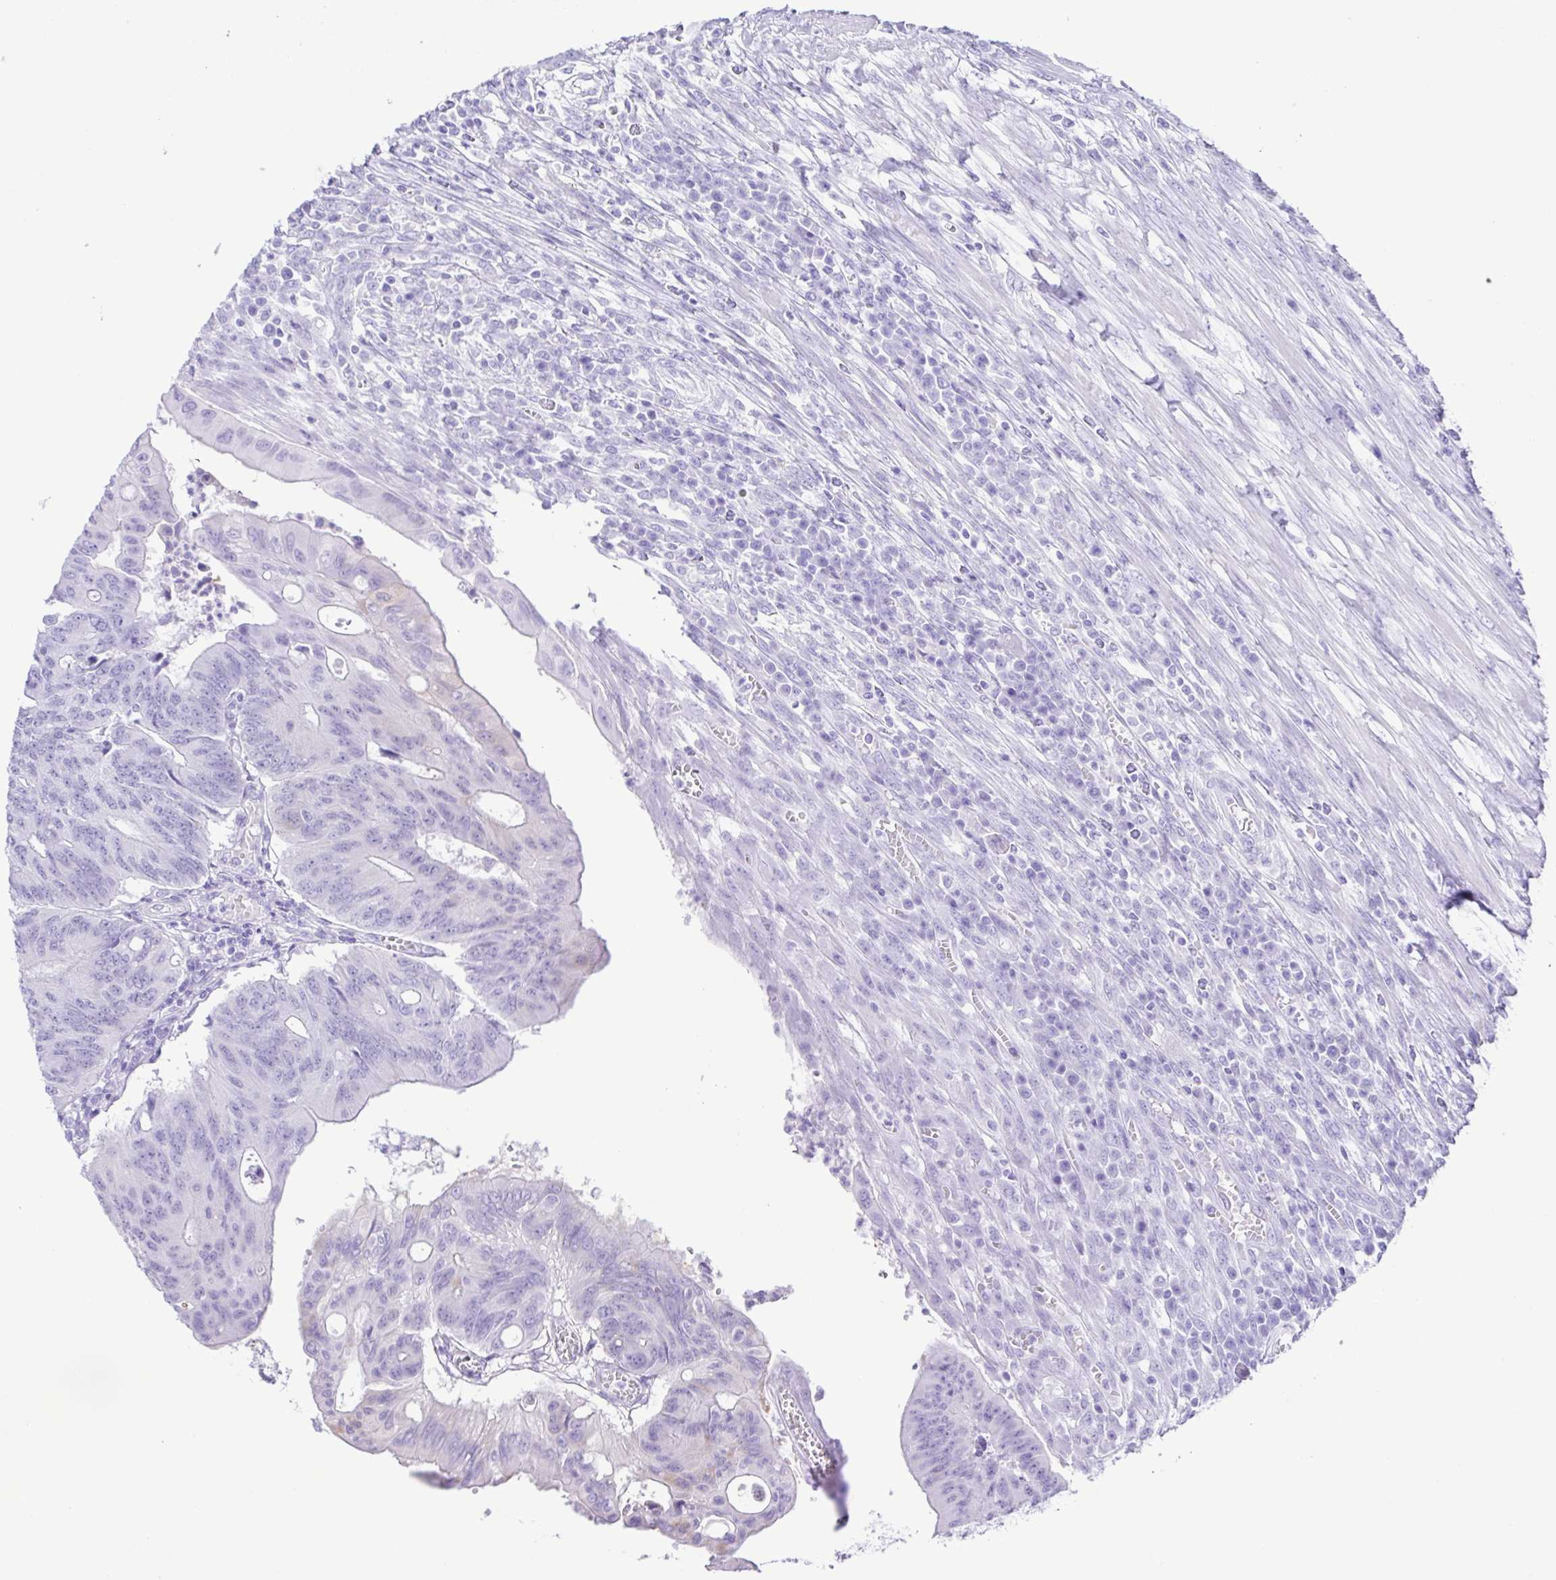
{"staining": {"intensity": "negative", "quantity": "none", "location": "none"}, "tissue": "colorectal cancer", "cell_type": "Tumor cells", "image_type": "cancer", "snomed": [{"axis": "morphology", "description": "Adenocarcinoma, NOS"}, {"axis": "topography", "description": "Colon"}], "caption": "Immunohistochemical staining of colorectal adenocarcinoma shows no significant positivity in tumor cells.", "gene": "ERP27", "patient": {"sex": "male", "age": 65}}